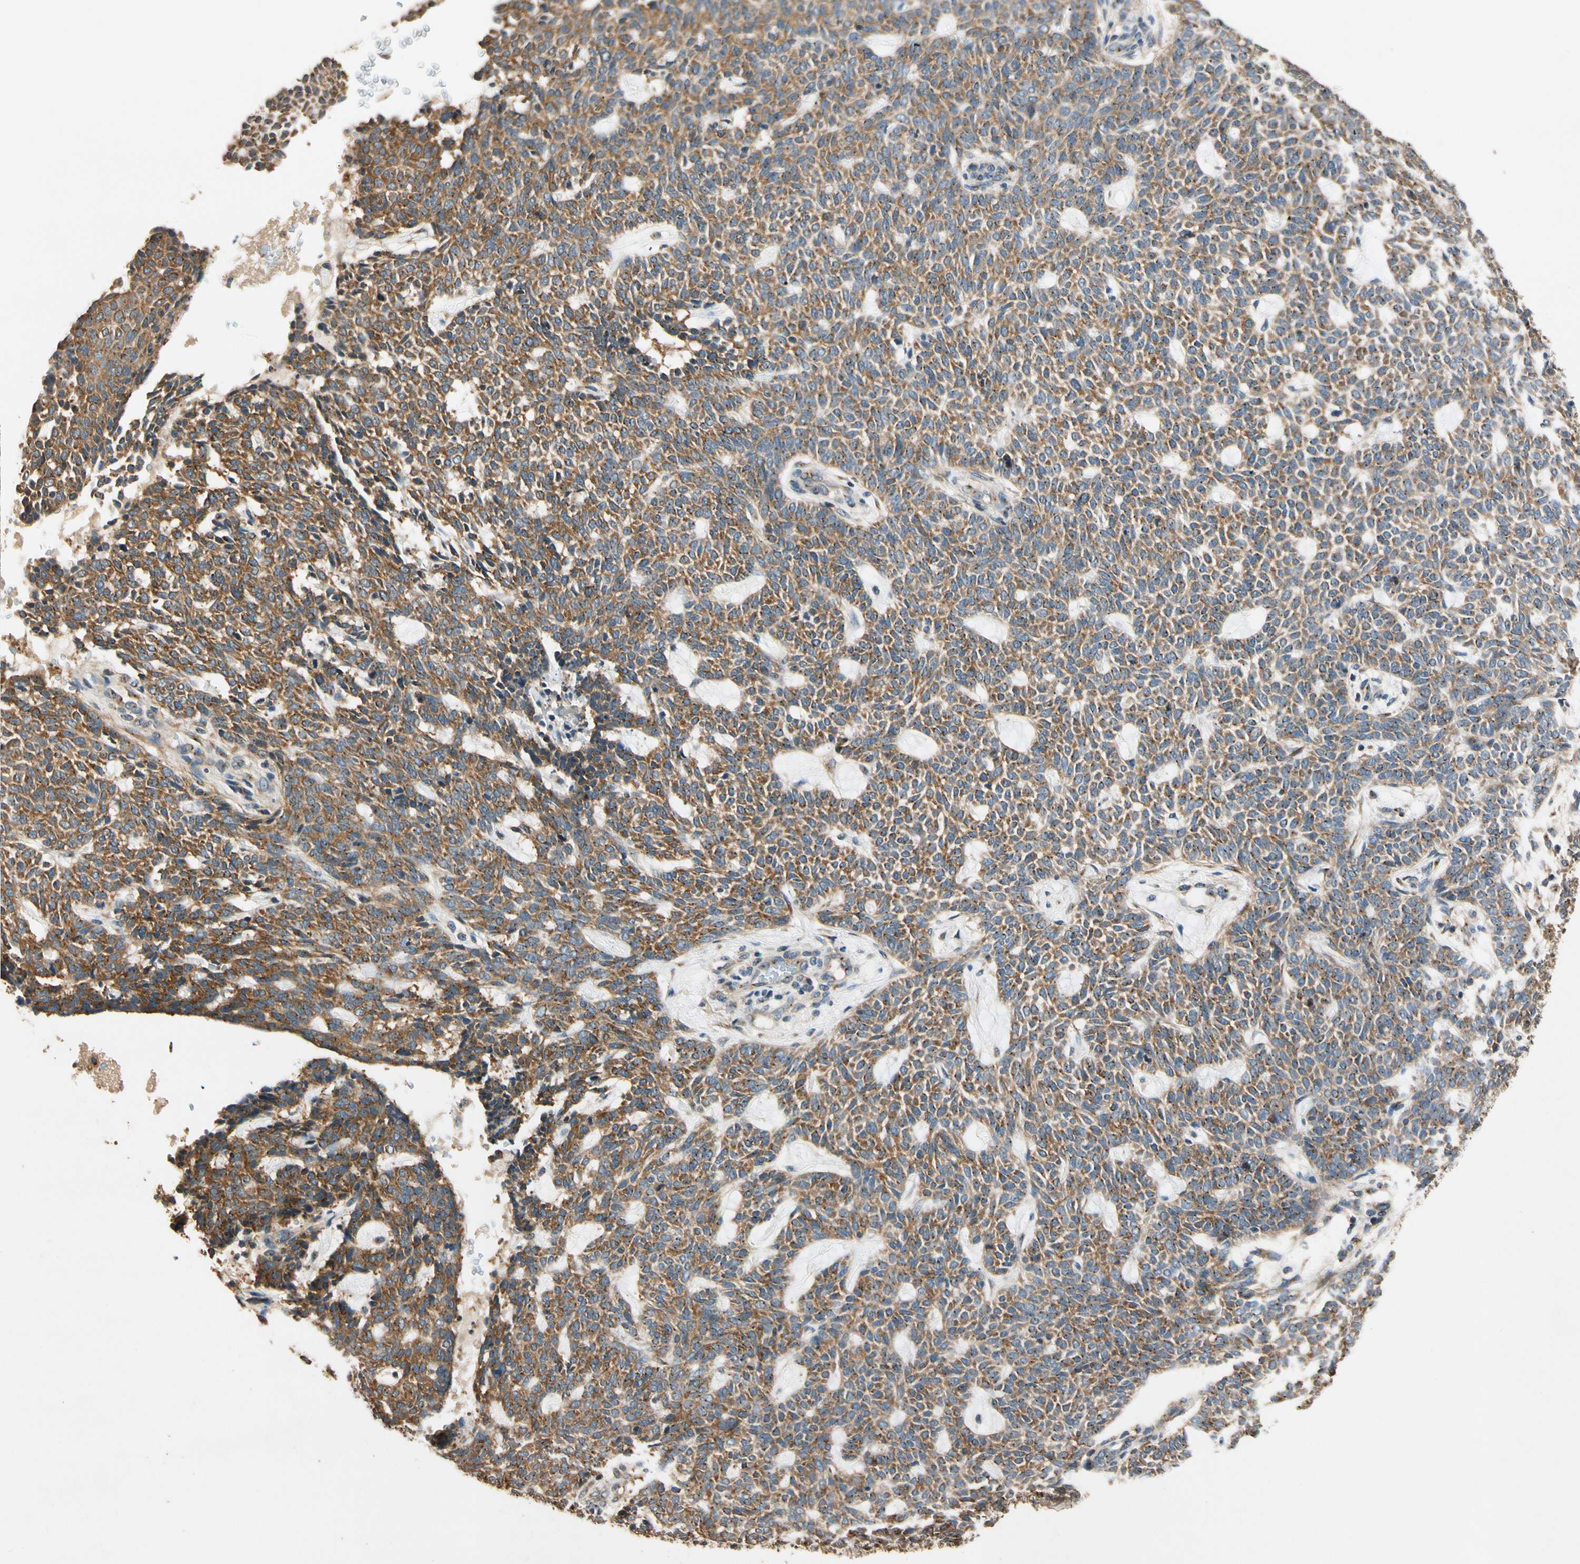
{"staining": {"intensity": "moderate", "quantity": ">75%", "location": "cytoplasmic/membranous"}, "tissue": "skin cancer", "cell_type": "Tumor cells", "image_type": "cancer", "snomed": [{"axis": "morphology", "description": "Basal cell carcinoma"}, {"axis": "topography", "description": "Skin"}], "caption": "Immunohistochemistry (DAB) staining of skin cancer (basal cell carcinoma) shows moderate cytoplasmic/membranous protein staining in approximately >75% of tumor cells.", "gene": "AKAP9", "patient": {"sex": "male", "age": 87}}